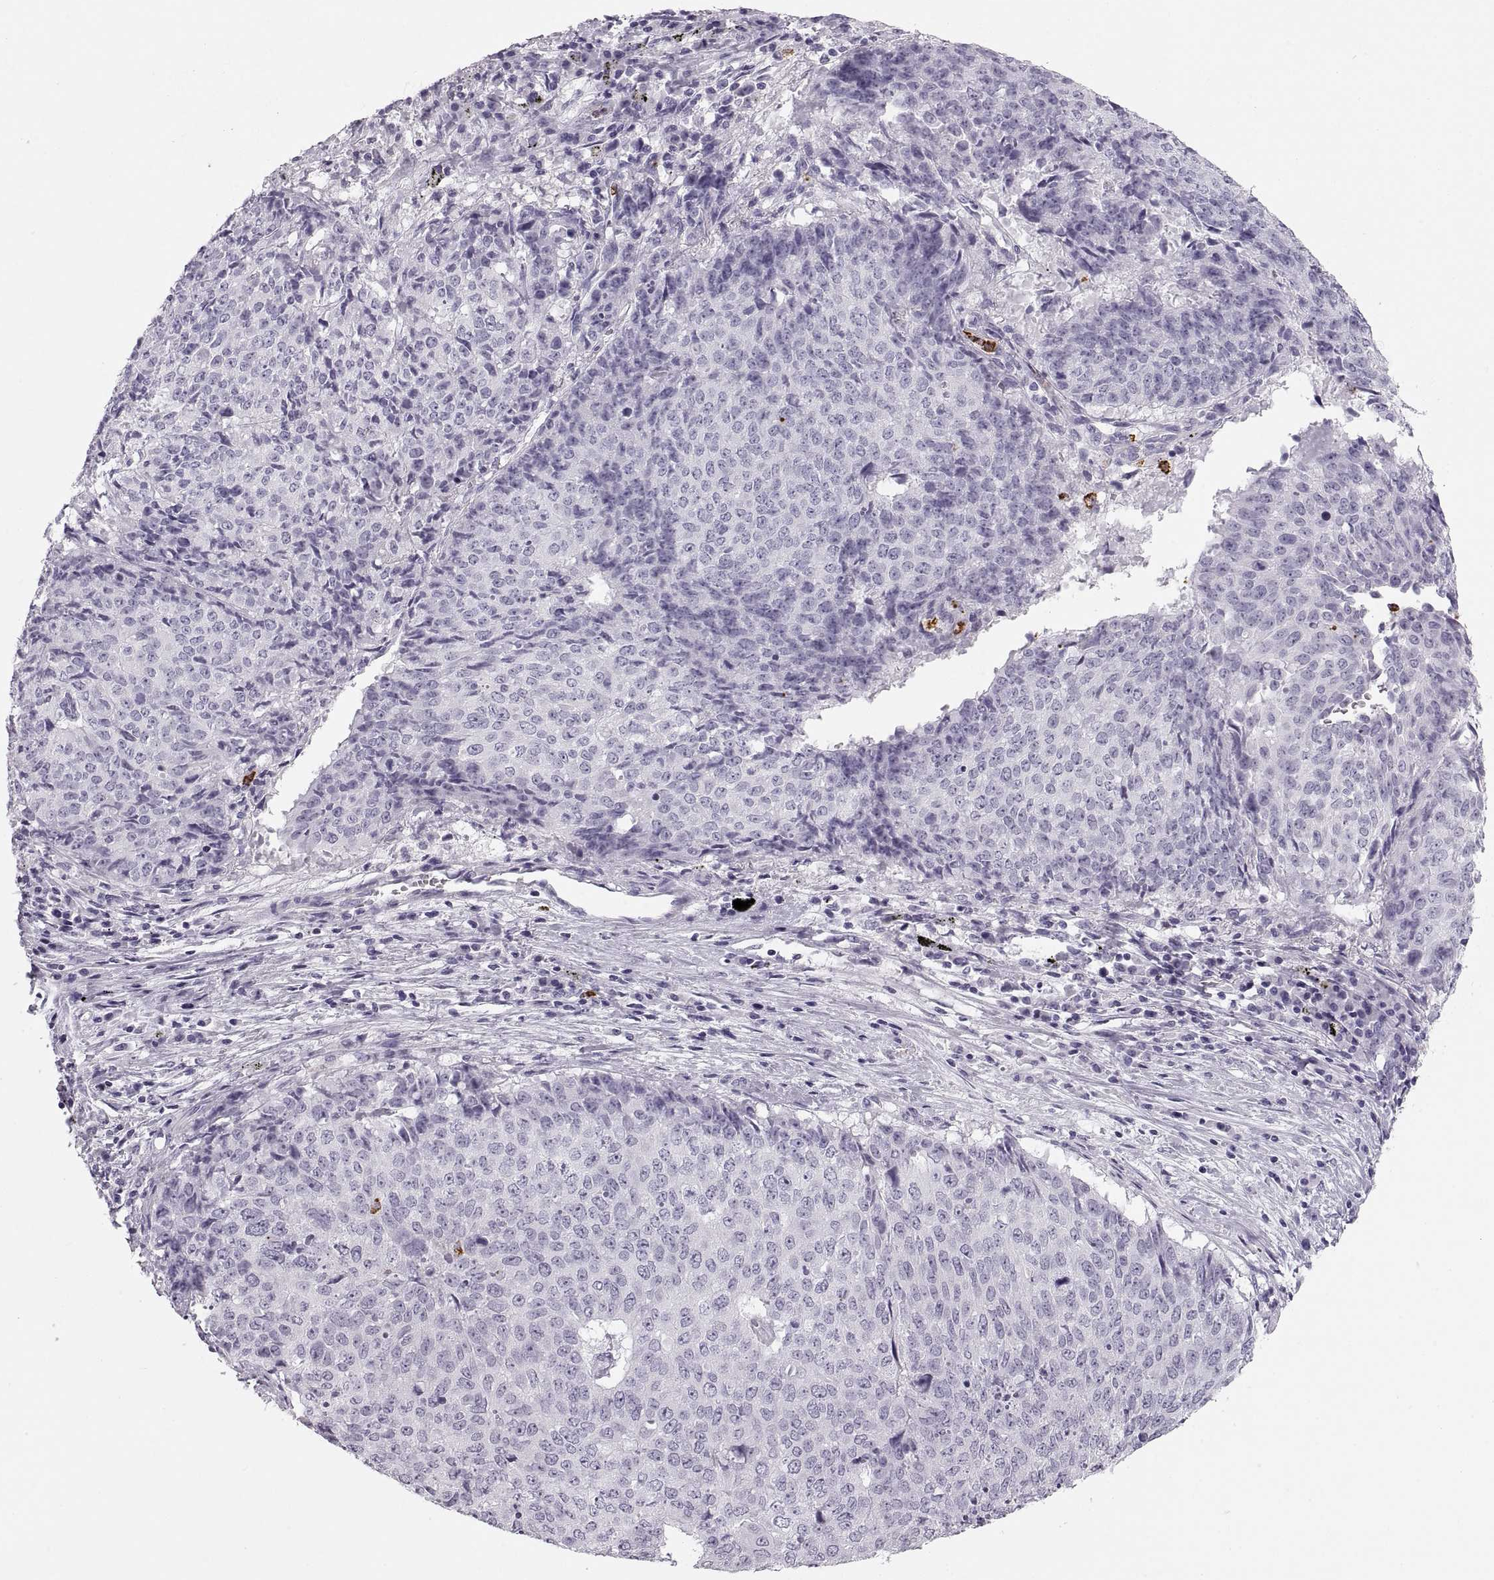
{"staining": {"intensity": "negative", "quantity": "none", "location": "none"}, "tissue": "lung cancer", "cell_type": "Tumor cells", "image_type": "cancer", "snomed": [{"axis": "morphology", "description": "Normal tissue, NOS"}, {"axis": "morphology", "description": "Squamous cell carcinoma, NOS"}, {"axis": "topography", "description": "Bronchus"}, {"axis": "topography", "description": "Lung"}], "caption": "A histopathology image of lung cancer (squamous cell carcinoma) stained for a protein exhibits no brown staining in tumor cells. (DAB (3,3'-diaminobenzidine) IHC with hematoxylin counter stain).", "gene": "MILR1", "patient": {"sex": "male", "age": 64}}